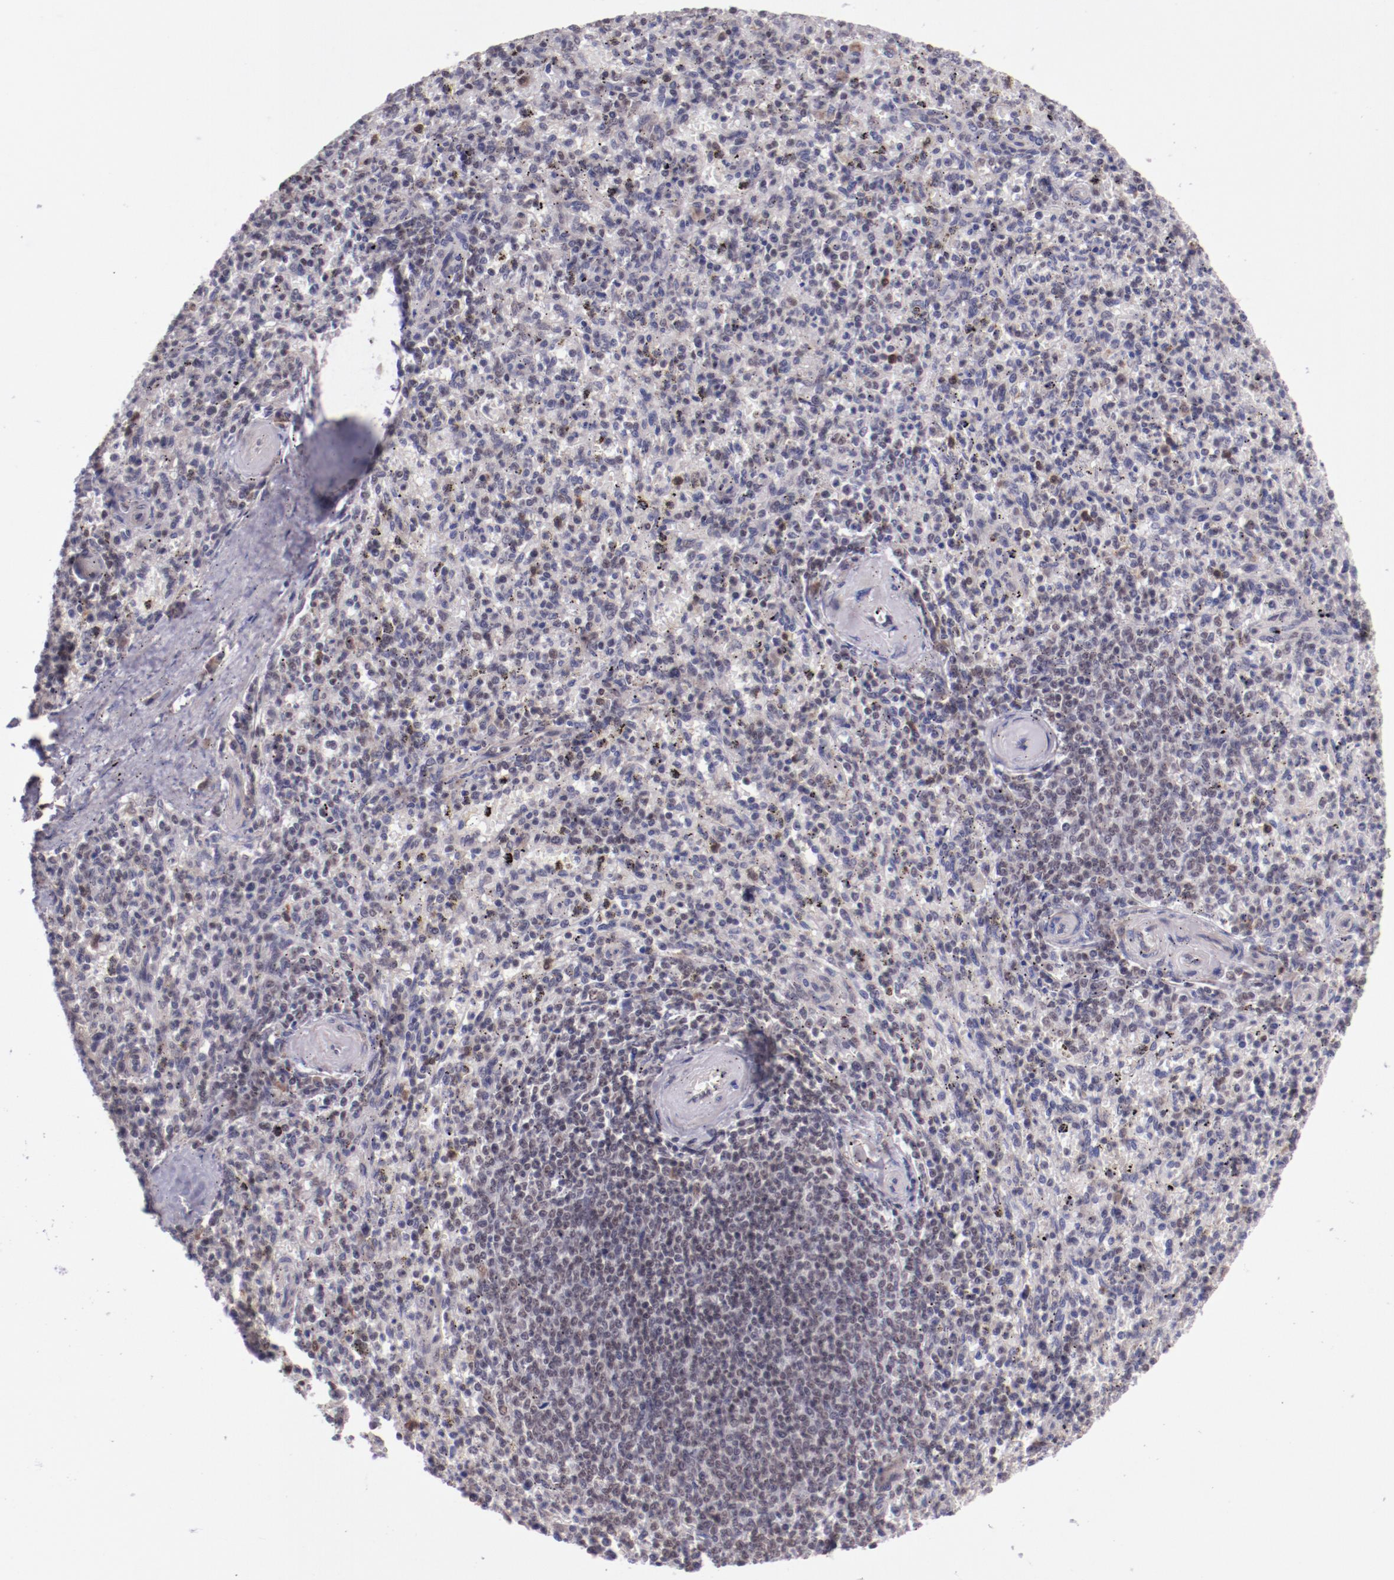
{"staining": {"intensity": "negative", "quantity": "none", "location": "none"}, "tissue": "spleen", "cell_type": "Cells in red pulp", "image_type": "normal", "snomed": [{"axis": "morphology", "description": "Normal tissue, NOS"}, {"axis": "topography", "description": "Spleen"}], "caption": "Immunohistochemical staining of unremarkable human spleen reveals no significant staining in cells in red pulp.", "gene": "ELF1", "patient": {"sex": "male", "age": 72}}